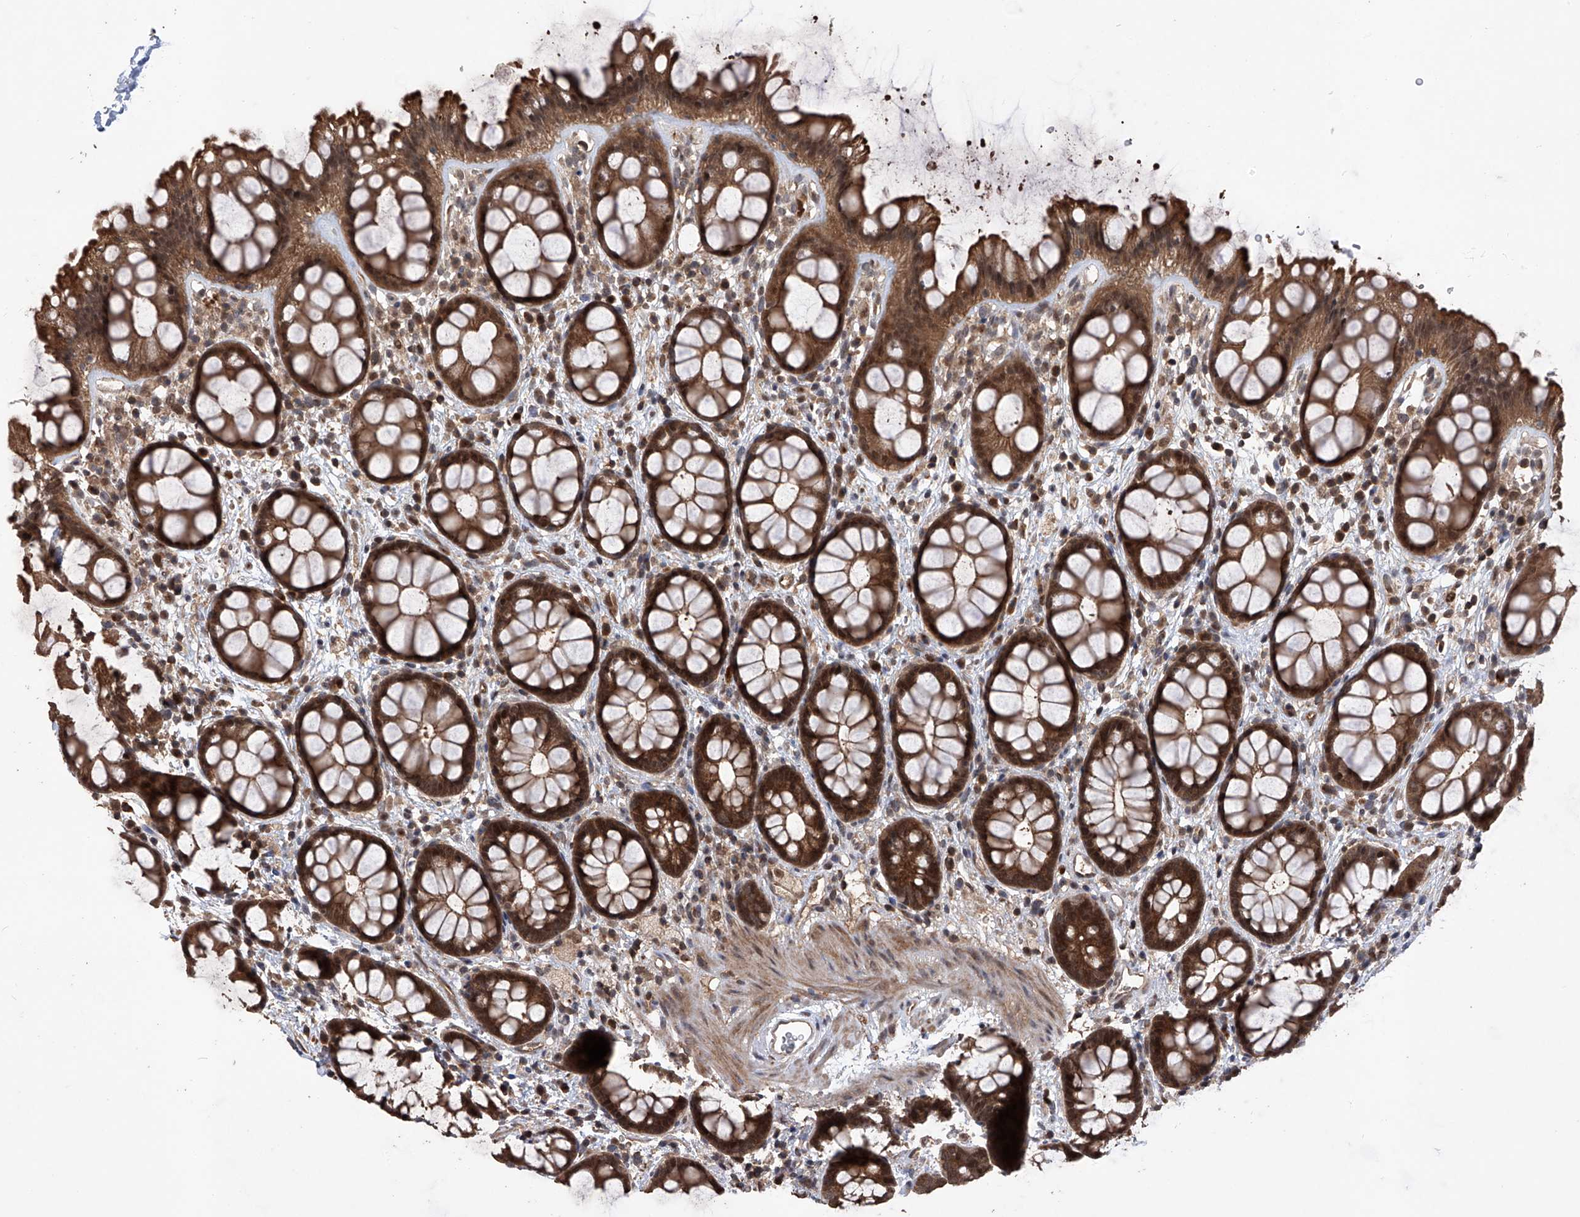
{"staining": {"intensity": "strong", "quantity": ">75%", "location": "cytoplasmic/membranous,nuclear"}, "tissue": "rectum", "cell_type": "Glandular cells", "image_type": "normal", "snomed": [{"axis": "morphology", "description": "Normal tissue, NOS"}, {"axis": "topography", "description": "Rectum"}], "caption": "A brown stain shows strong cytoplasmic/membranous,nuclear expression of a protein in glandular cells of unremarkable rectum.", "gene": "LYSMD4", "patient": {"sex": "female", "age": 65}}